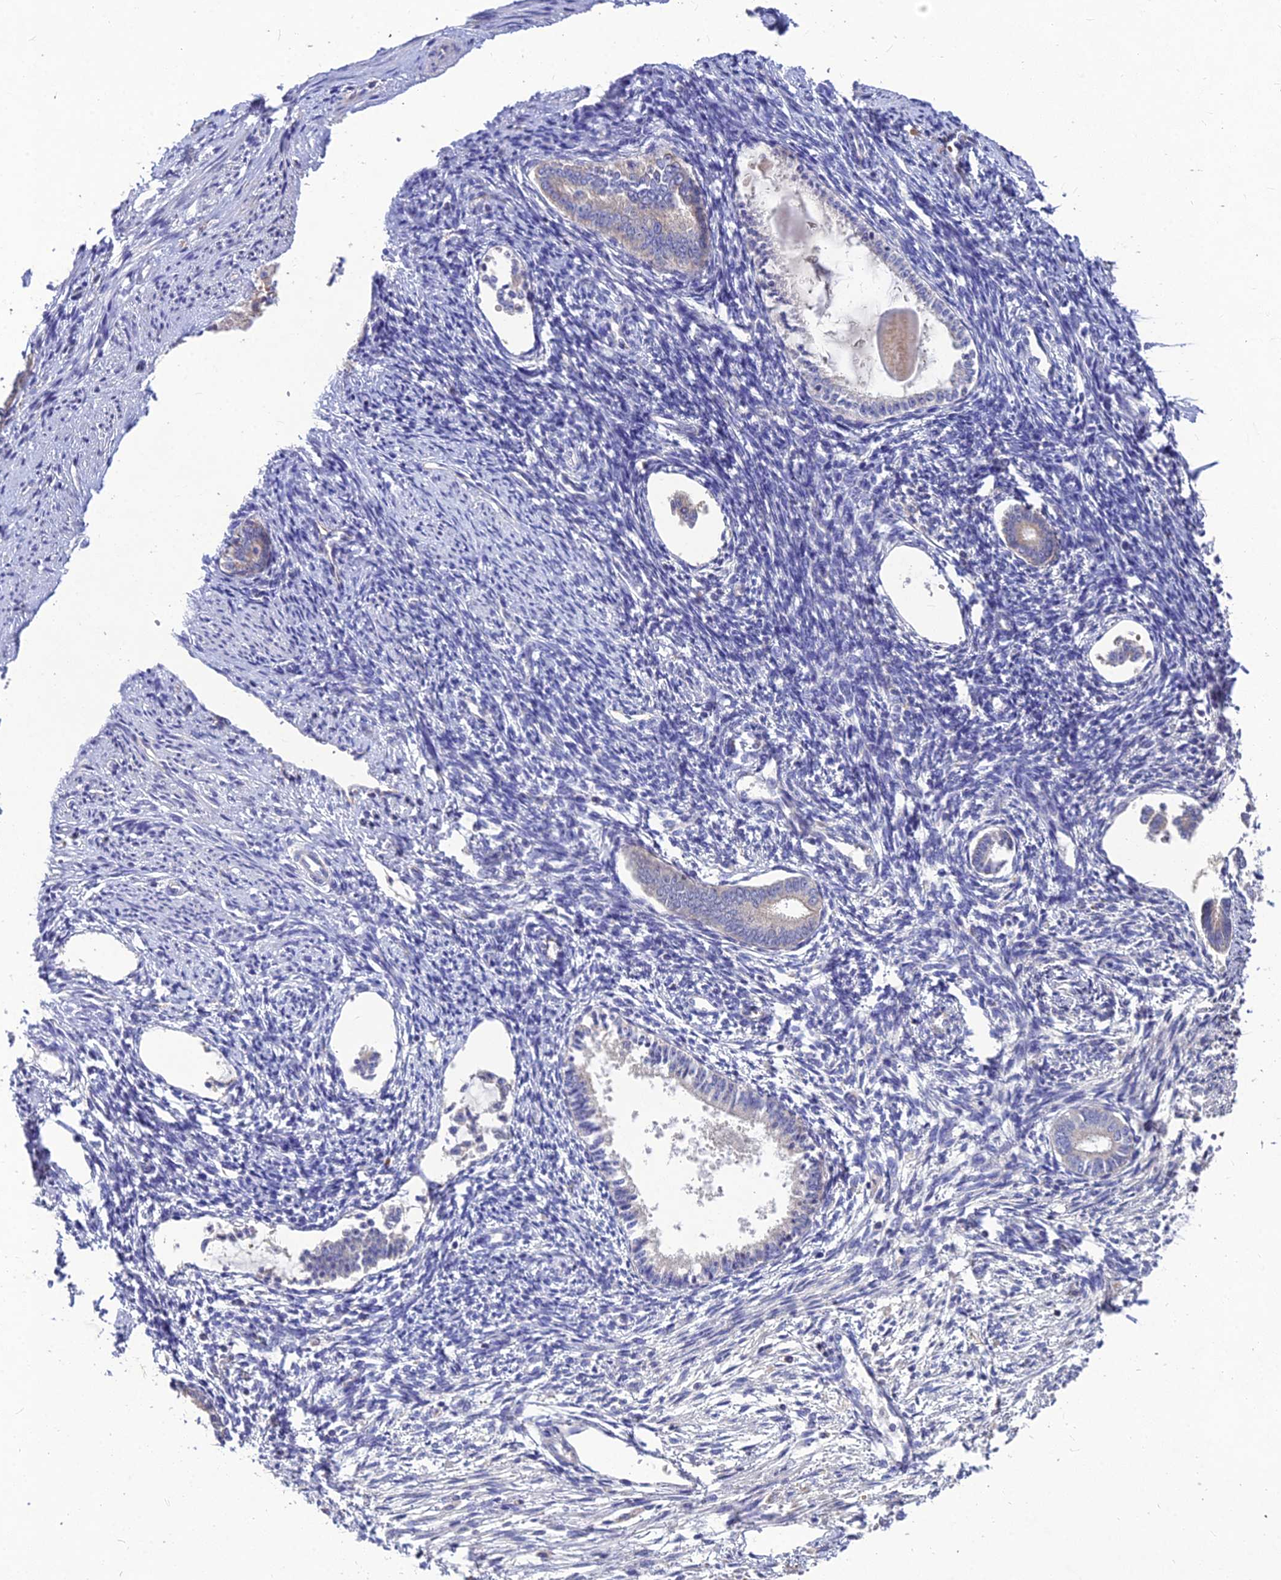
{"staining": {"intensity": "negative", "quantity": "none", "location": "none"}, "tissue": "endometrium", "cell_type": "Cells in endometrial stroma", "image_type": "normal", "snomed": [{"axis": "morphology", "description": "Normal tissue, NOS"}, {"axis": "topography", "description": "Endometrium"}], "caption": "A high-resolution micrograph shows immunohistochemistry staining of unremarkable endometrium, which reveals no significant expression in cells in endometrial stroma. Brightfield microscopy of IHC stained with DAB (brown) and hematoxylin (blue), captured at high magnification.", "gene": "DMRTA1", "patient": {"sex": "female", "age": 56}}